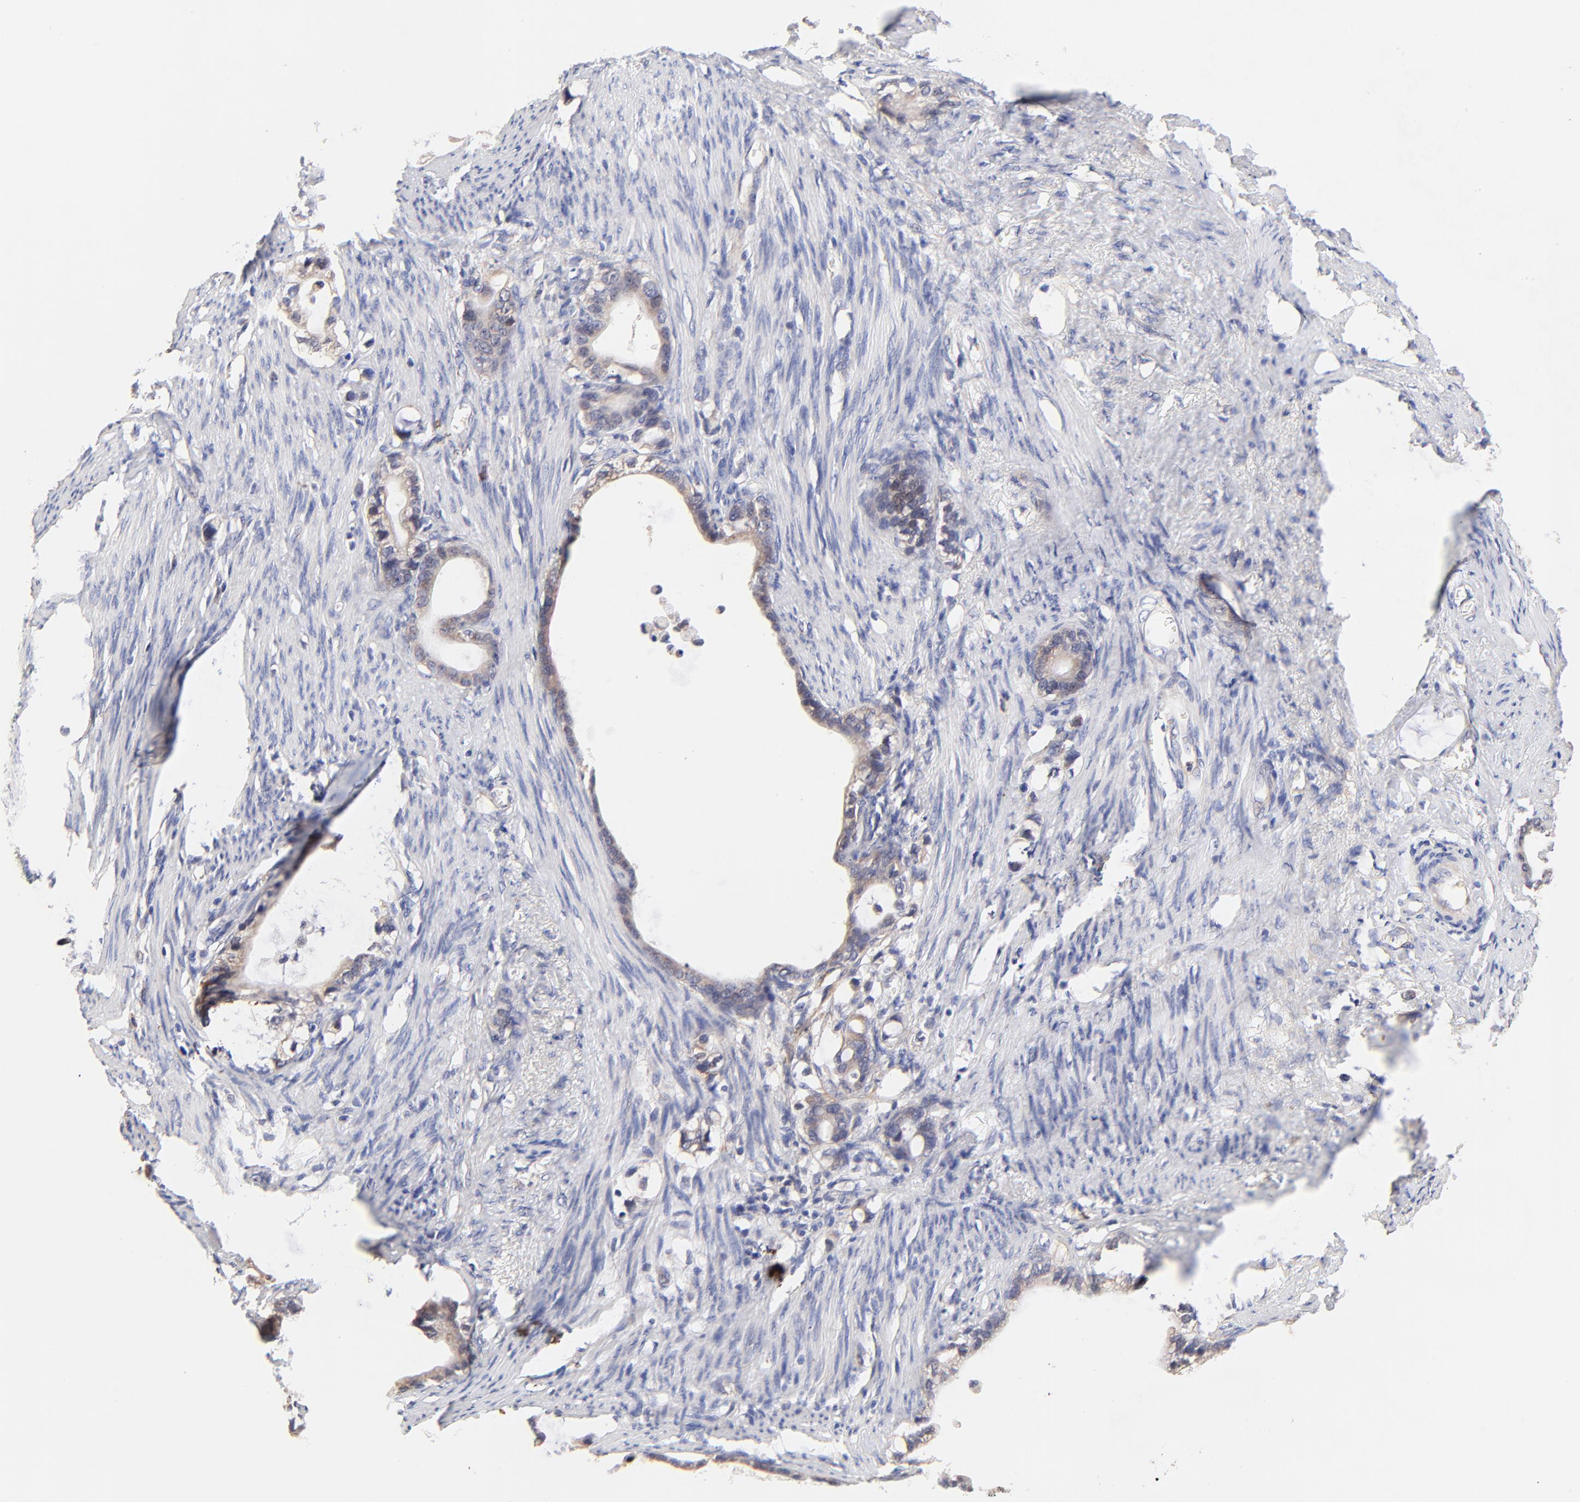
{"staining": {"intensity": "moderate", "quantity": ">75%", "location": "cytoplasmic/membranous"}, "tissue": "stomach cancer", "cell_type": "Tumor cells", "image_type": "cancer", "snomed": [{"axis": "morphology", "description": "Adenocarcinoma, NOS"}, {"axis": "topography", "description": "Stomach"}], "caption": "Immunohistochemistry micrograph of adenocarcinoma (stomach) stained for a protein (brown), which exhibits medium levels of moderate cytoplasmic/membranous staining in about >75% of tumor cells.", "gene": "PTK7", "patient": {"sex": "female", "age": 75}}